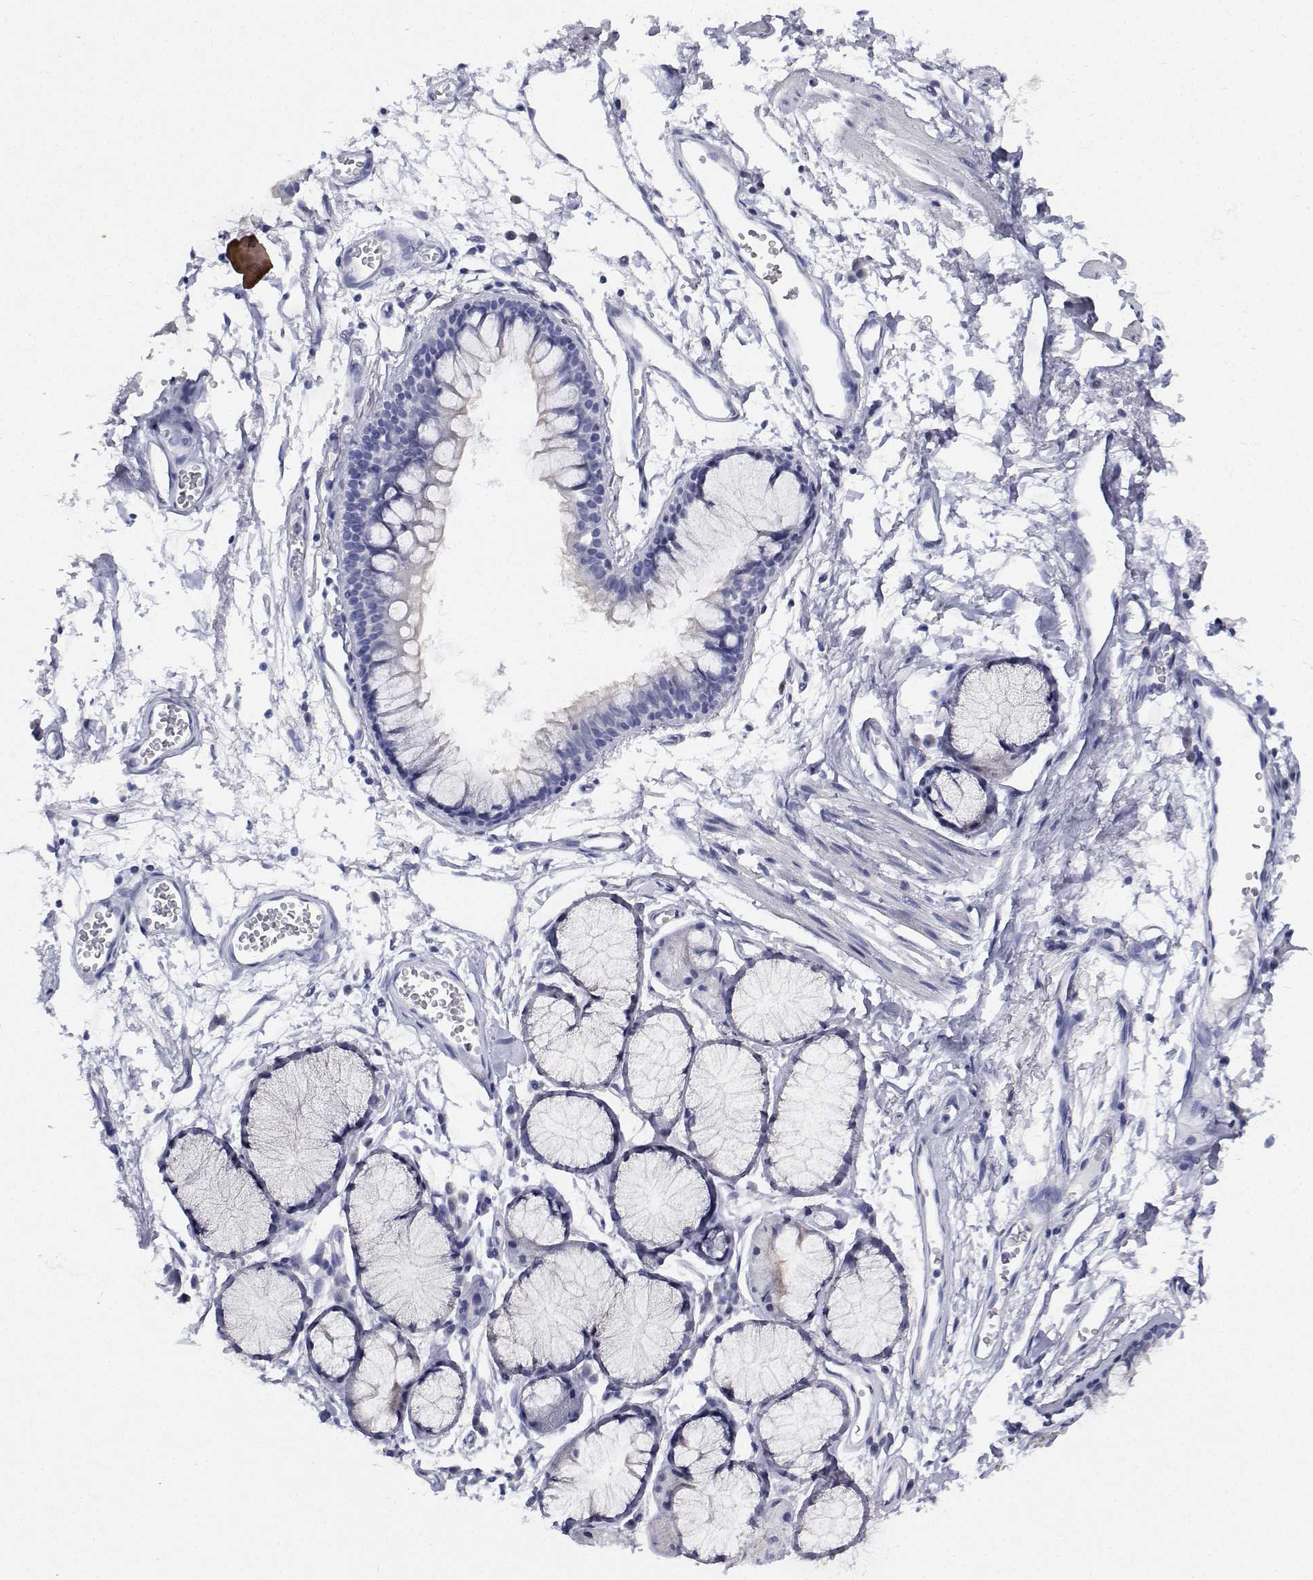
{"staining": {"intensity": "negative", "quantity": "none", "location": "none"}, "tissue": "adipose tissue", "cell_type": "Adipocytes", "image_type": "normal", "snomed": [{"axis": "morphology", "description": "Normal tissue, NOS"}, {"axis": "topography", "description": "Cartilage tissue"}, {"axis": "topography", "description": "Bronchus"}], "caption": "Immunohistochemistry (IHC) of normal human adipose tissue exhibits no positivity in adipocytes. (DAB immunohistochemistry (IHC), high magnification).", "gene": "PLXNA4", "patient": {"sex": "female", "age": 79}}